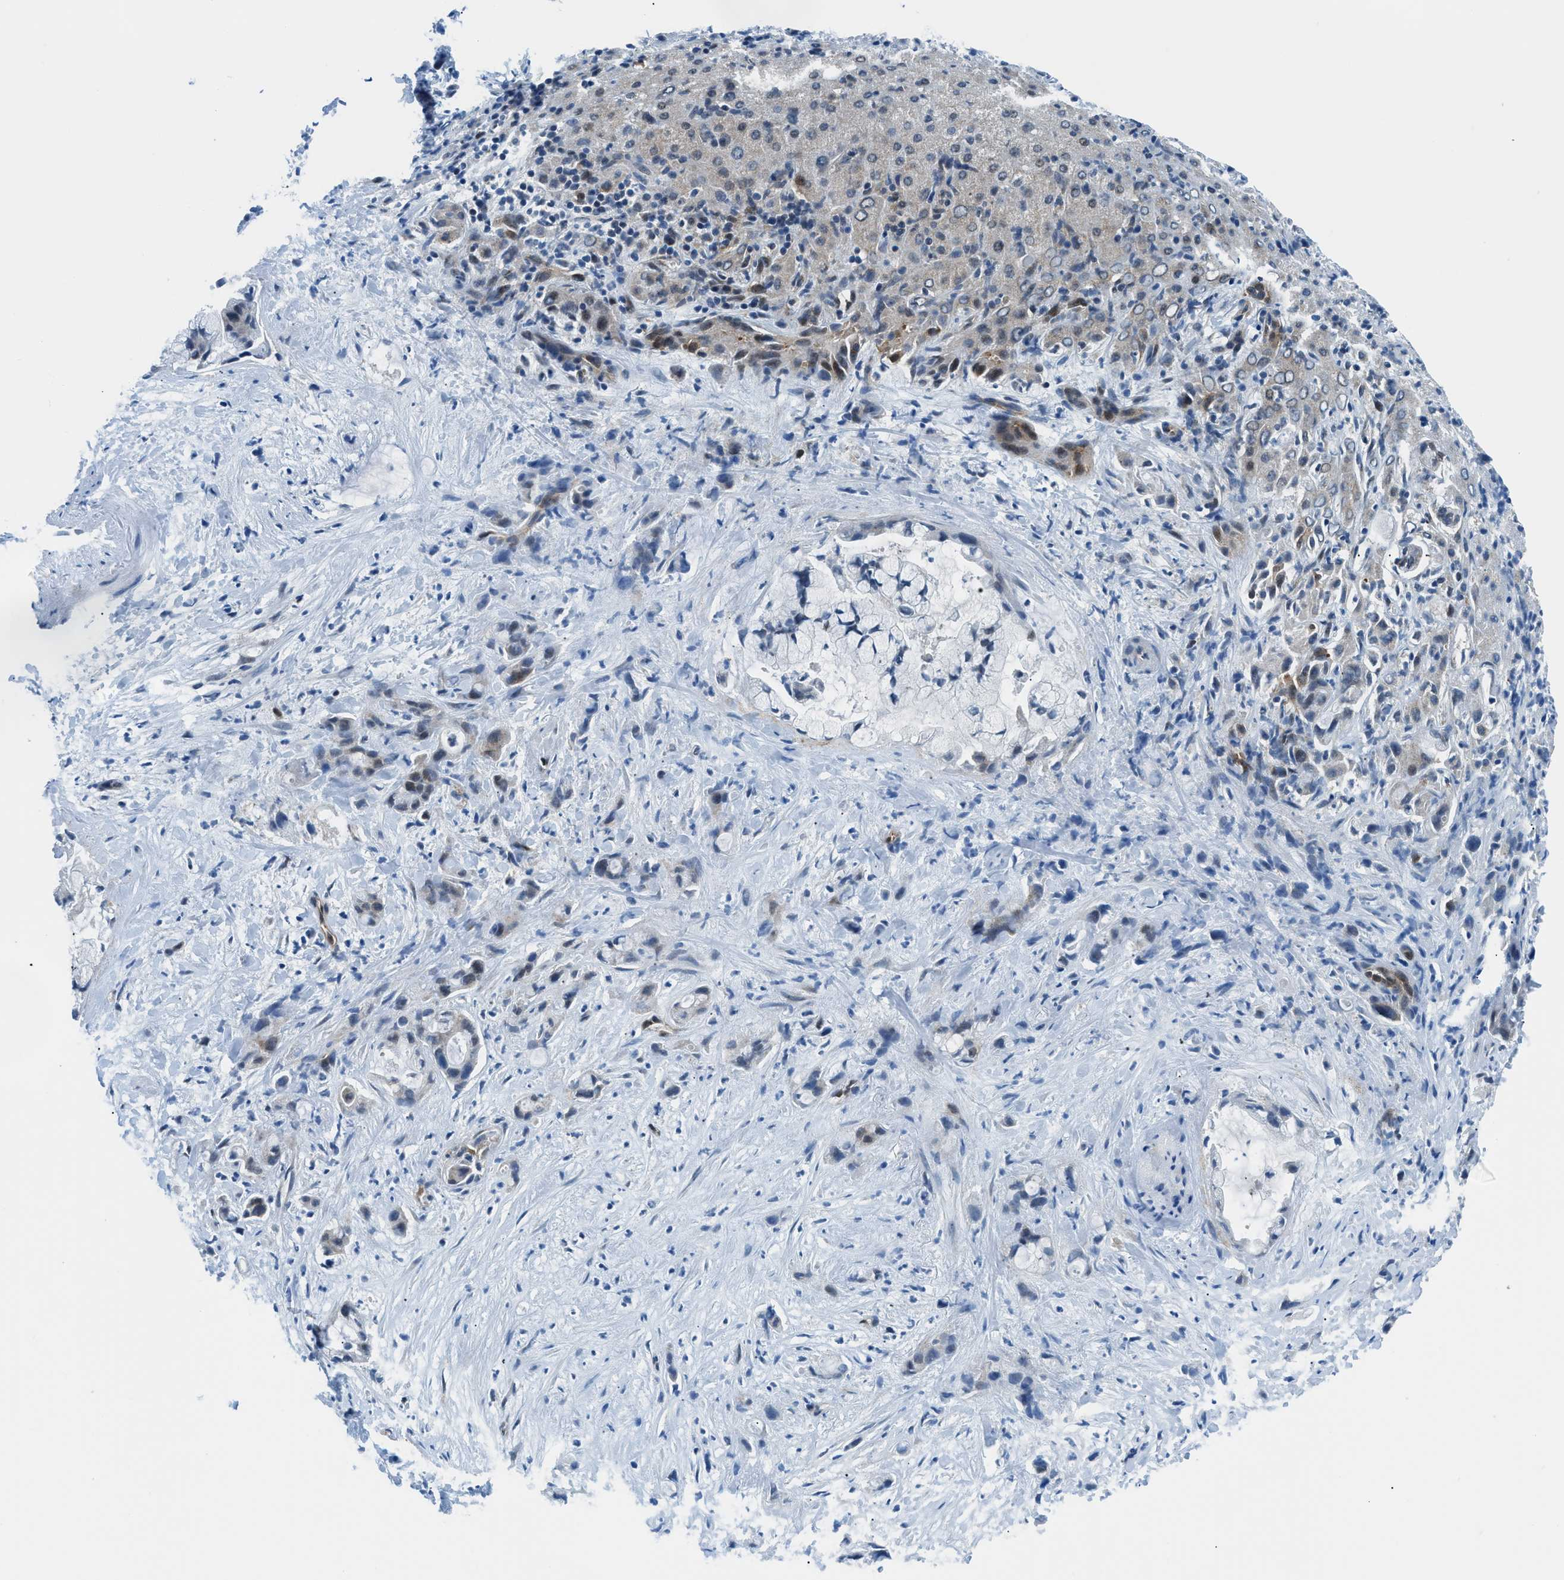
{"staining": {"intensity": "weak", "quantity": "<25%", "location": "cytoplasmic/membranous"}, "tissue": "liver cancer", "cell_type": "Tumor cells", "image_type": "cancer", "snomed": [{"axis": "morphology", "description": "Cholangiocarcinoma"}, {"axis": "topography", "description": "Liver"}], "caption": "Tumor cells are negative for protein expression in human liver cholangiocarcinoma.", "gene": "YWHAE", "patient": {"sex": "female", "age": 72}}